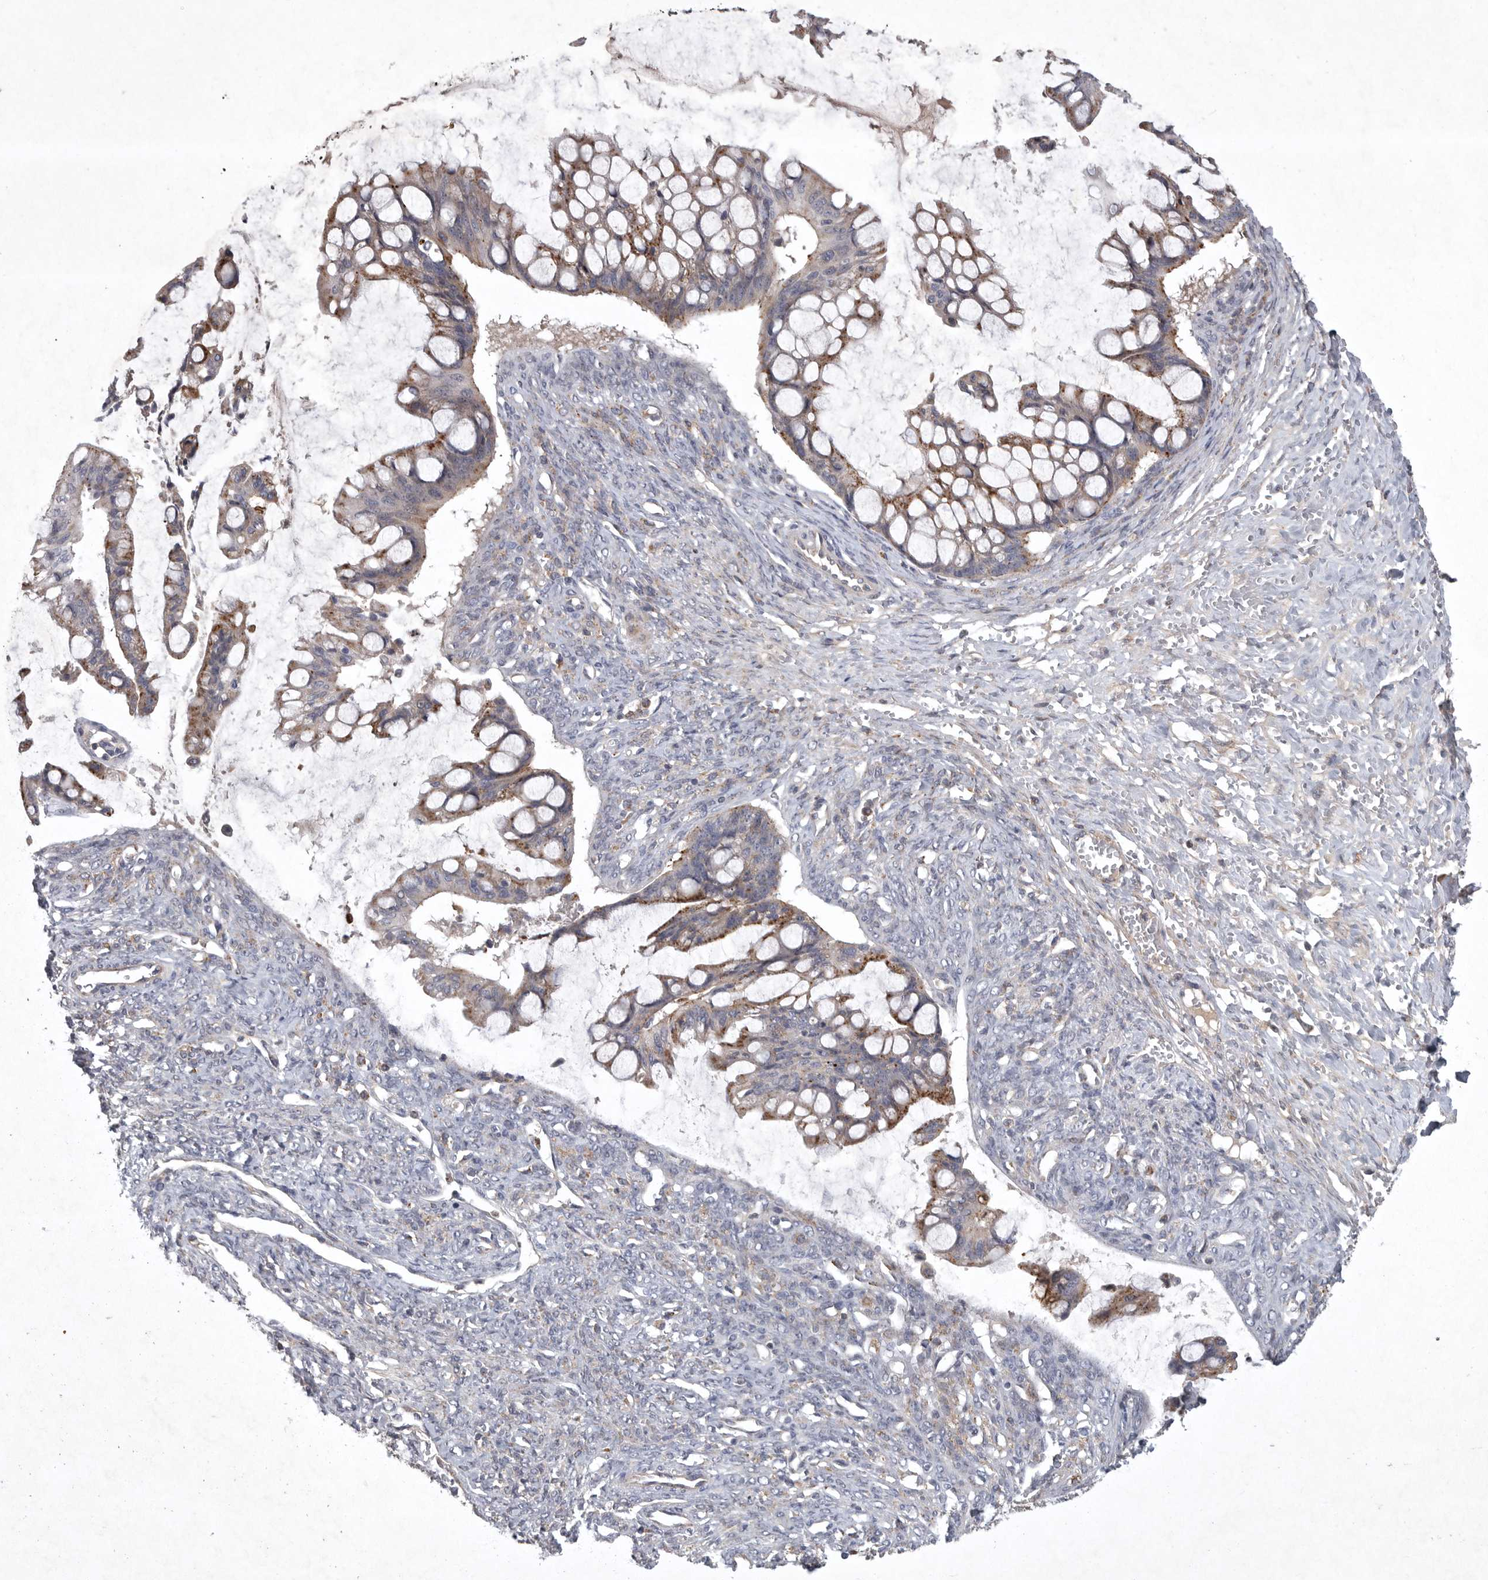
{"staining": {"intensity": "moderate", "quantity": "25%-75%", "location": "cytoplasmic/membranous"}, "tissue": "ovarian cancer", "cell_type": "Tumor cells", "image_type": "cancer", "snomed": [{"axis": "morphology", "description": "Cystadenocarcinoma, mucinous, NOS"}, {"axis": "topography", "description": "Ovary"}], "caption": "This is a micrograph of immunohistochemistry (IHC) staining of ovarian cancer (mucinous cystadenocarcinoma), which shows moderate positivity in the cytoplasmic/membranous of tumor cells.", "gene": "LAMTOR3", "patient": {"sex": "female", "age": 73}}